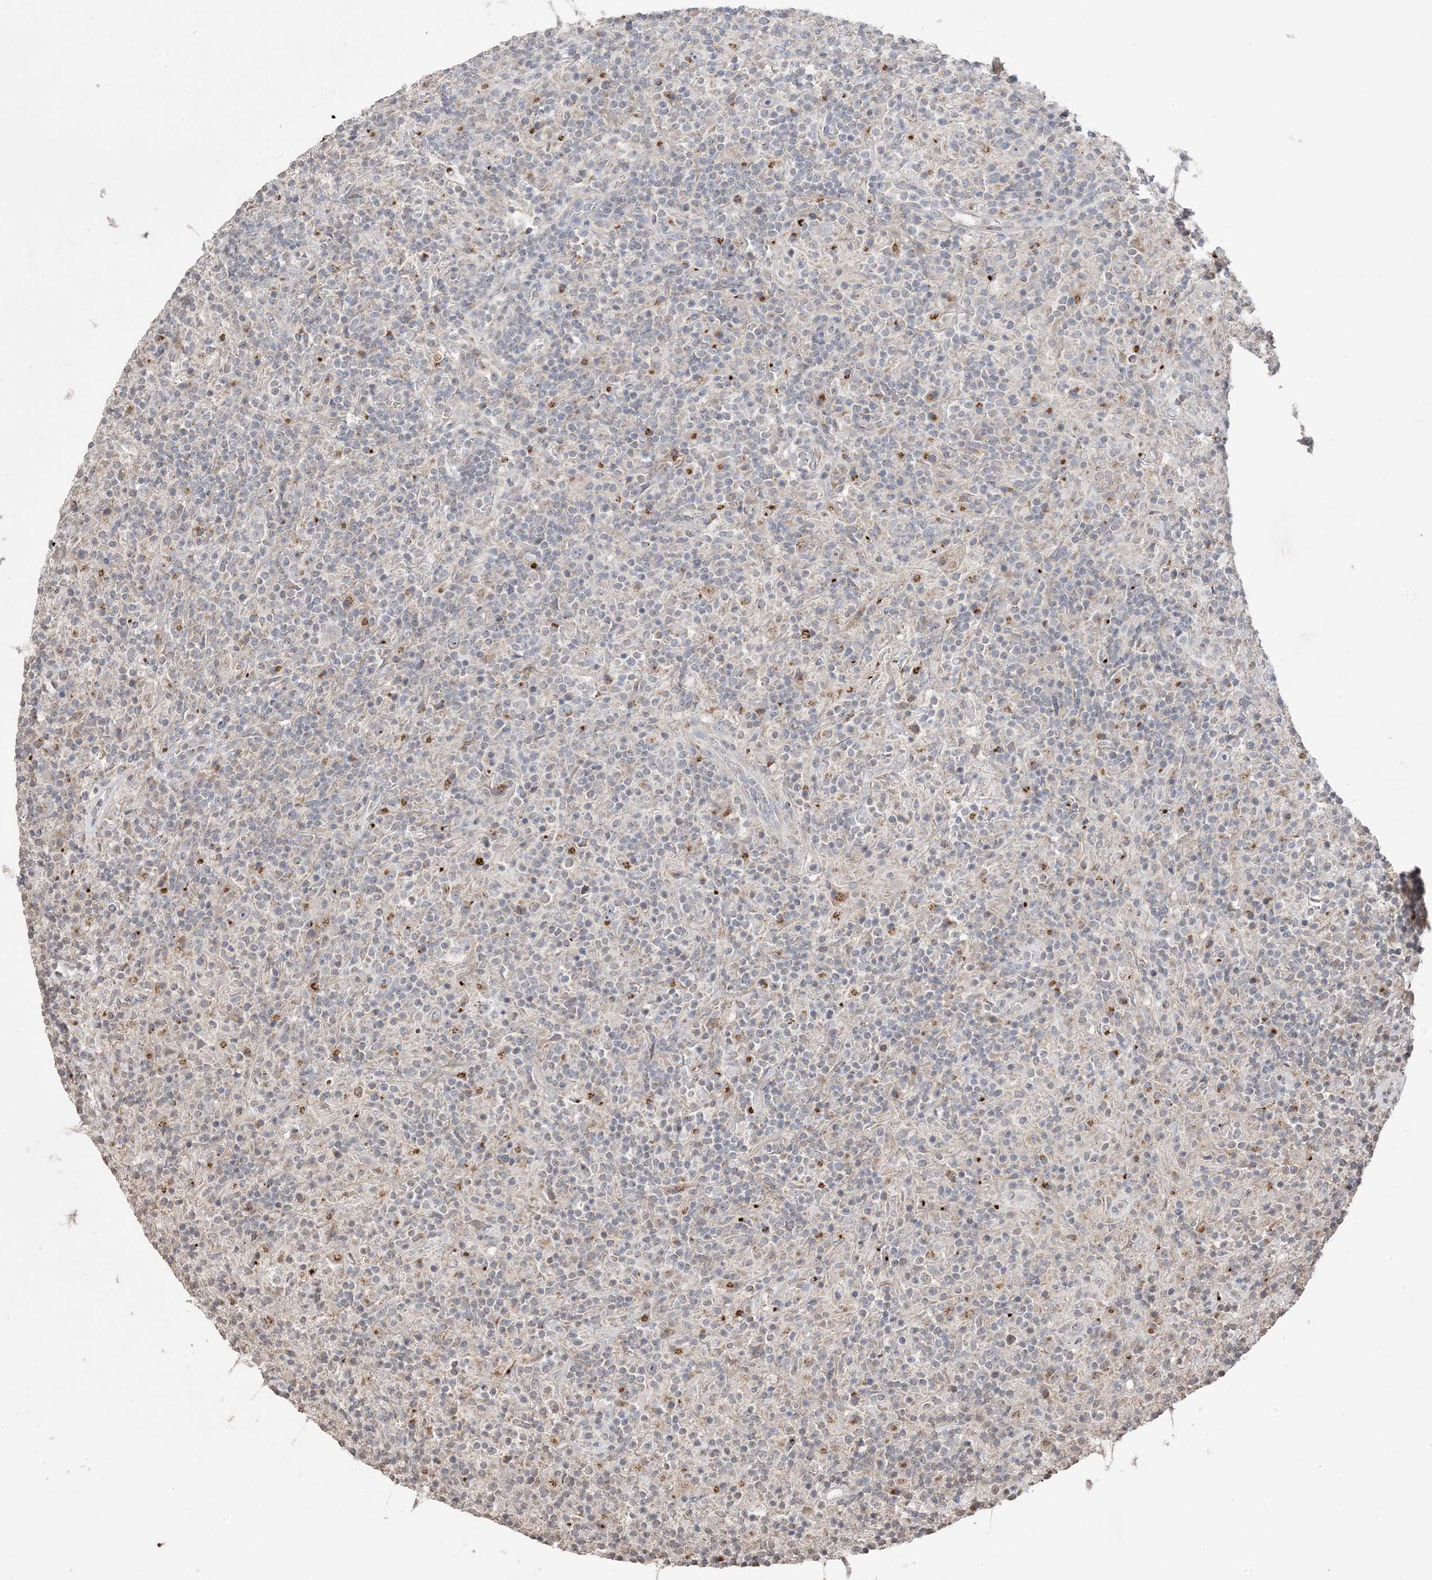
{"staining": {"intensity": "weak", "quantity": "25%-75%", "location": "cytoplasmic/membranous"}, "tissue": "lymphoma", "cell_type": "Tumor cells", "image_type": "cancer", "snomed": [{"axis": "morphology", "description": "Hodgkin's disease, NOS"}, {"axis": "topography", "description": "Lymph node"}], "caption": "Protein staining of Hodgkin's disease tissue shows weak cytoplasmic/membranous positivity in approximately 25%-75% of tumor cells. (brown staining indicates protein expression, while blue staining denotes nuclei).", "gene": "XRN1", "patient": {"sex": "male", "age": 70}}